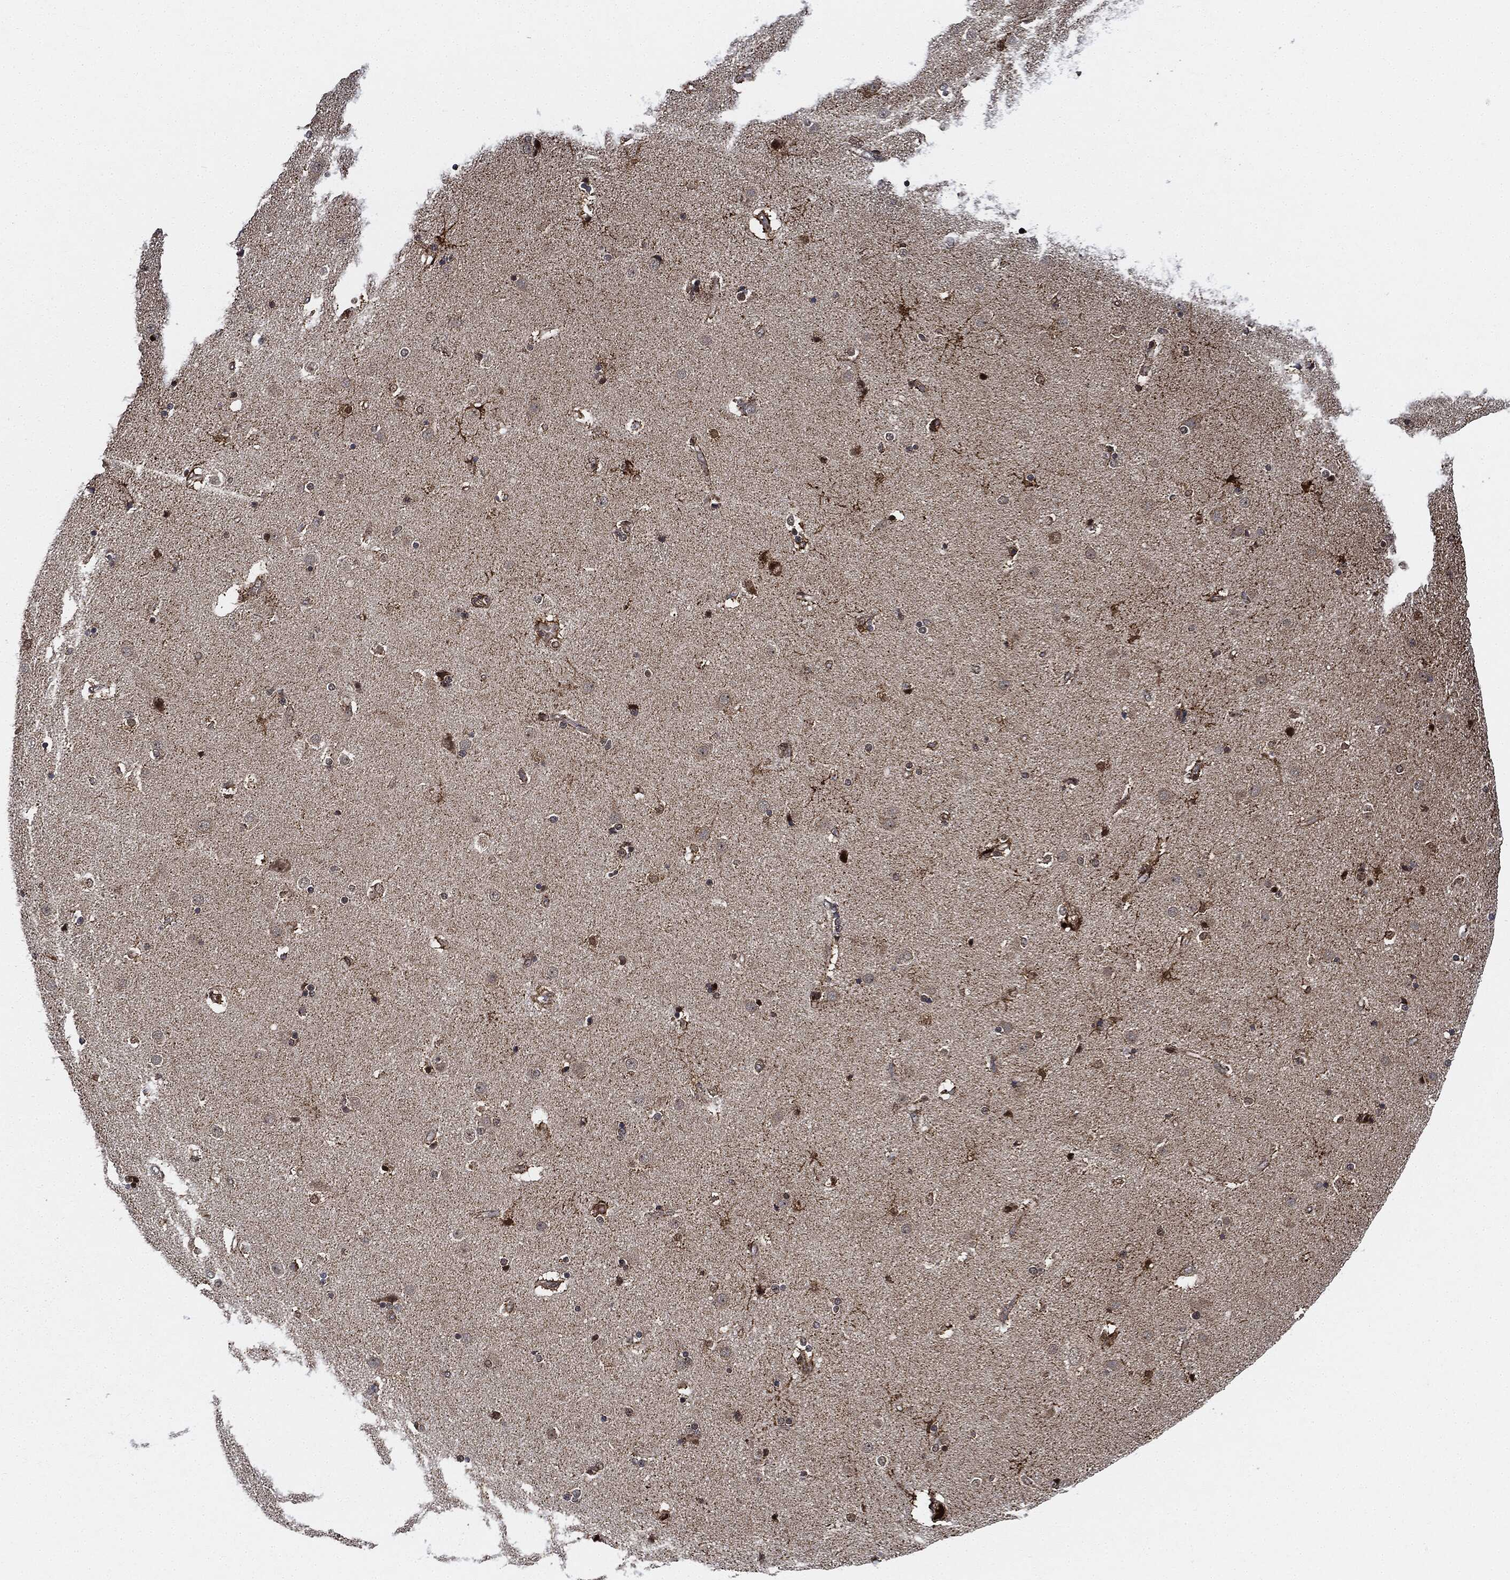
{"staining": {"intensity": "strong", "quantity": "<25%", "location": "cytoplasmic/membranous"}, "tissue": "caudate", "cell_type": "Glial cells", "image_type": "normal", "snomed": [{"axis": "morphology", "description": "Normal tissue, NOS"}, {"axis": "topography", "description": "Lateral ventricle wall"}], "caption": "DAB immunohistochemical staining of normal human caudate exhibits strong cytoplasmic/membranous protein positivity in about <25% of glial cells.", "gene": "RNASEL", "patient": {"sex": "female", "age": 71}}